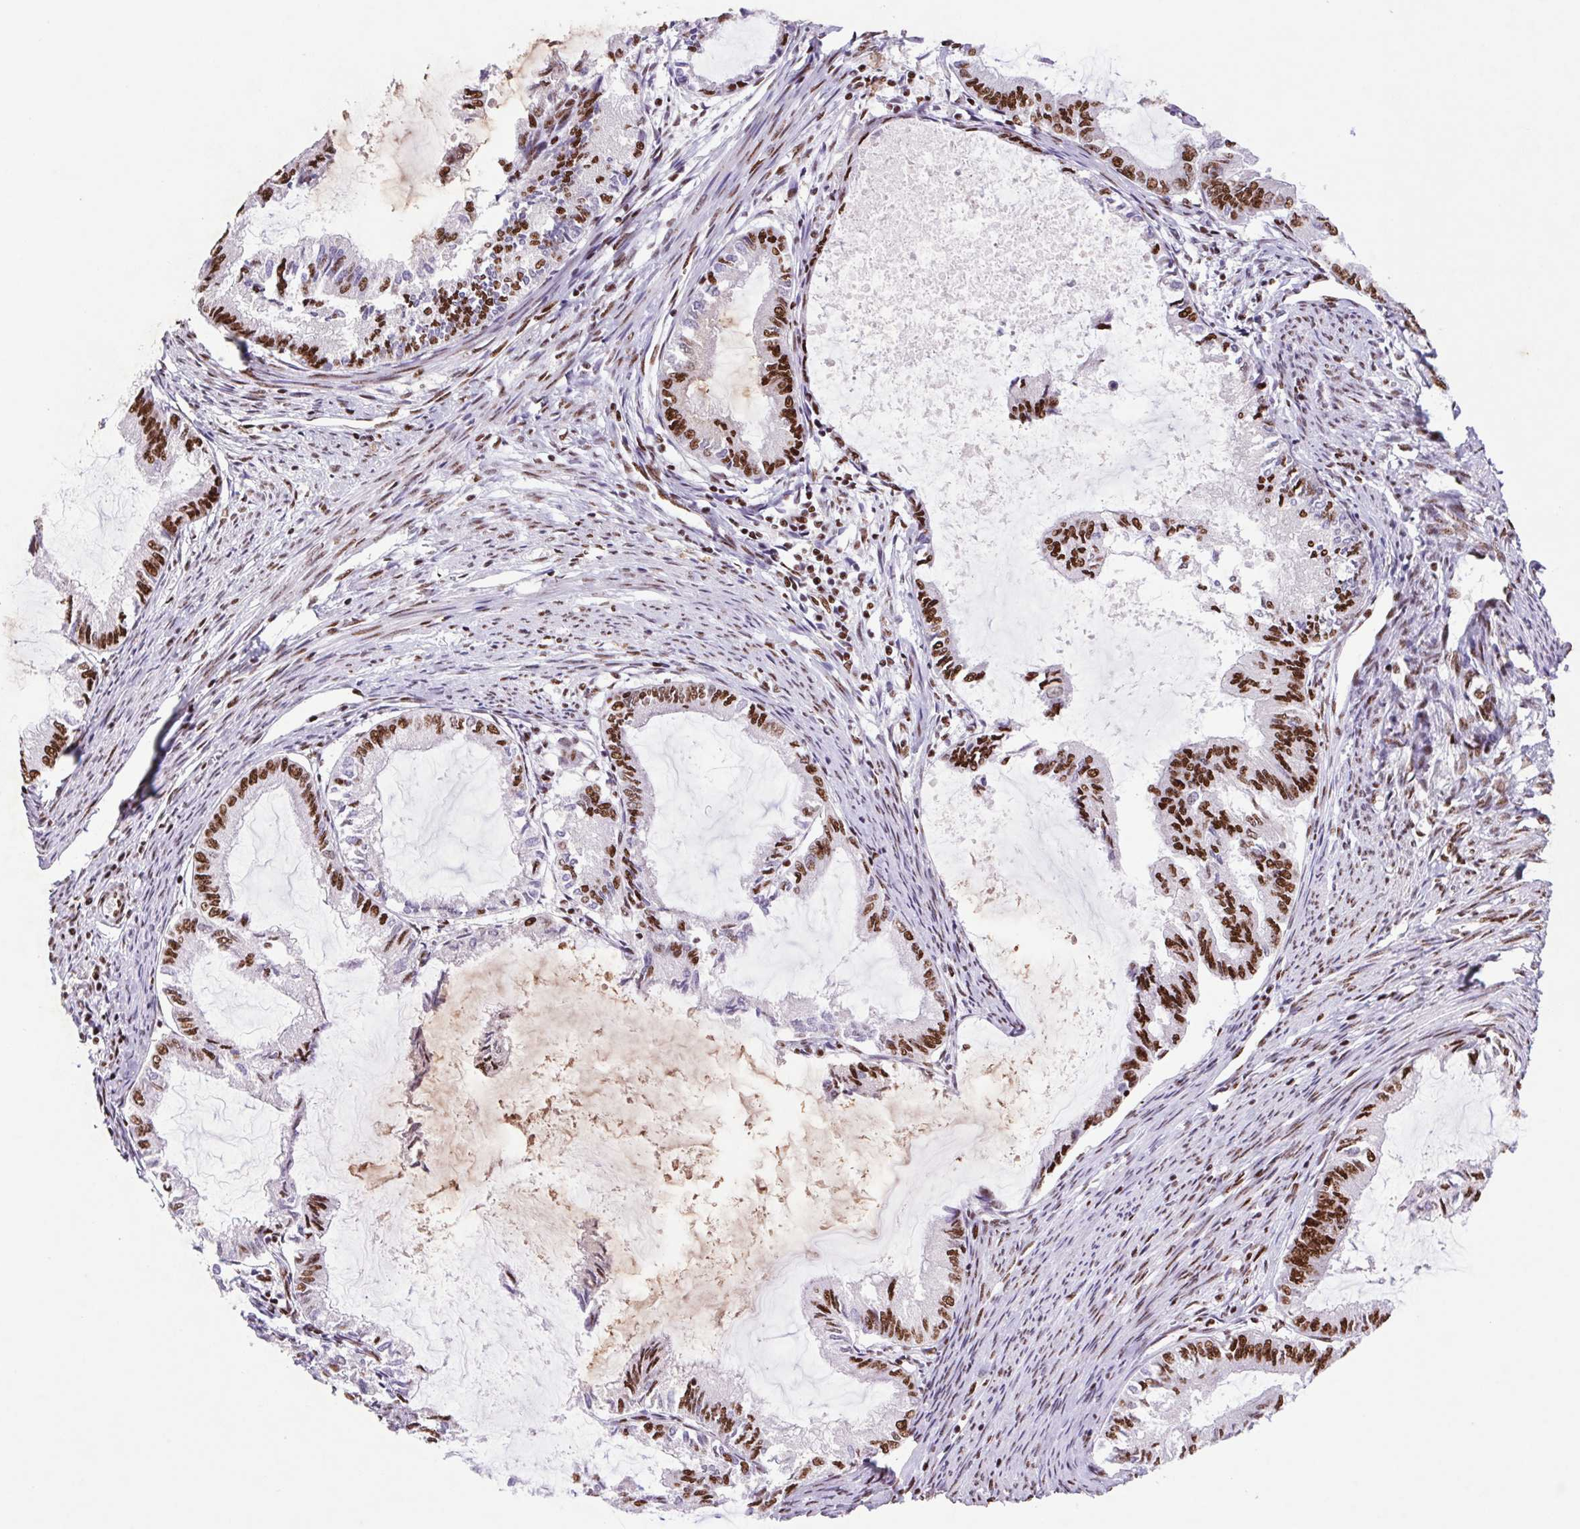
{"staining": {"intensity": "strong", "quantity": ">75%", "location": "nuclear"}, "tissue": "endometrial cancer", "cell_type": "Tumor cells", "image_type": "cancer", "snomed": [{"axis": "morphology", "description": "Adenocarcinoma, NOS"}, {"axis": "topography", "description": "Endometrium"}], "caption": "The immunohistochemical stain labels strong nuclear staining in tumor cells of endometrial adenocarcinoma tissue.", "gene": "LDLRAD4", "patient": {"sex": "female", "age": 86}}